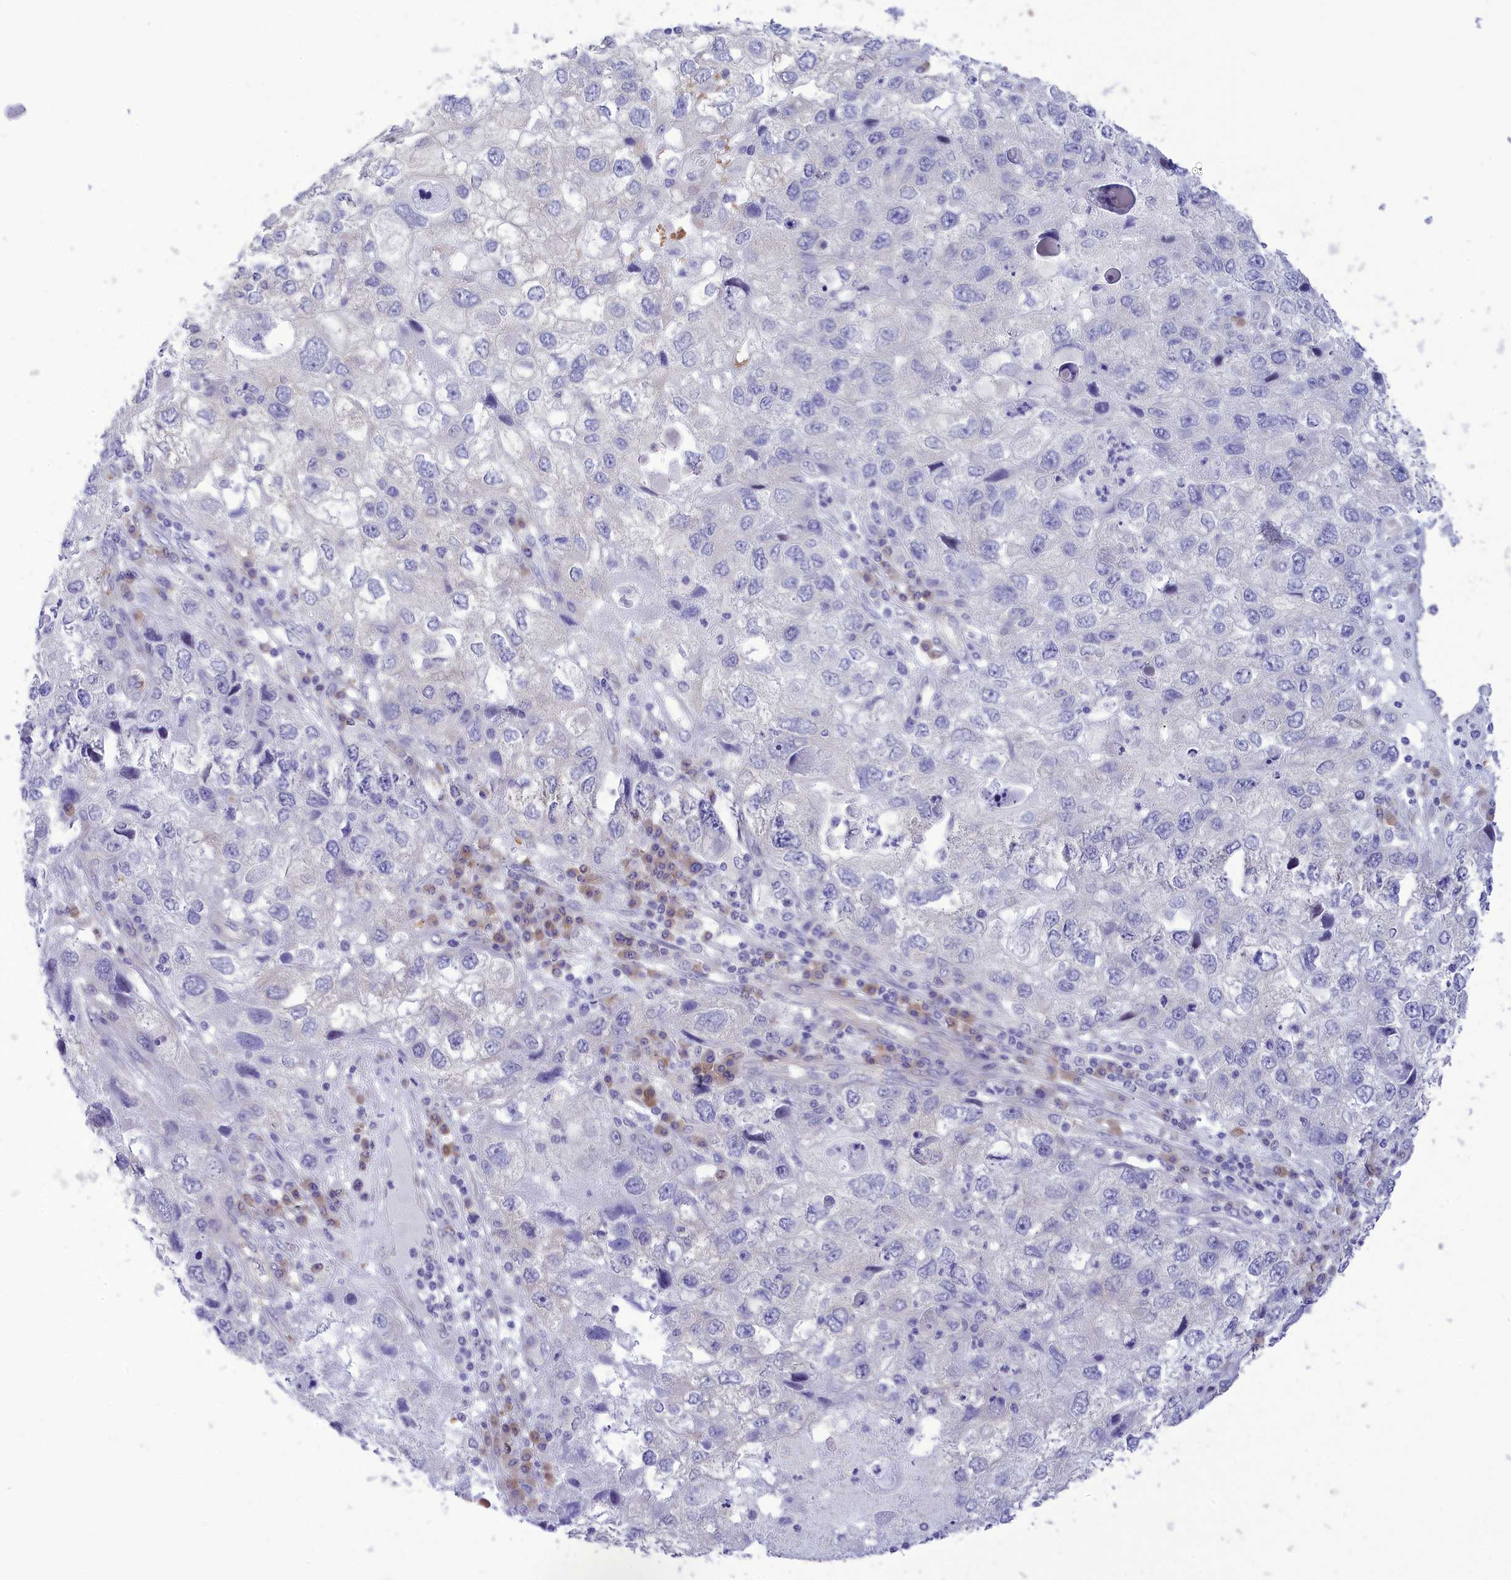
{"staining": {"intensity": "negative", "quantity": "none", "location": "none"}, "tissue": "endometrial cancer", "cell_type": "Tumor cells", "image_type": "cancer", "snomed": [{"axis": "morphology", "description": "Adenocarcinoma, NOS"}, {"axis": "topography", "description": "Endometrium"}], "caption": "This micrograph is of endometrial cancer stained with immunohistochemistry to label a protein in brown with the nuclei are counter-stained blue. There is no staining in tumor cells.", "gene": "DCAF16", "patient": {"sex": "female", "age": 49}}